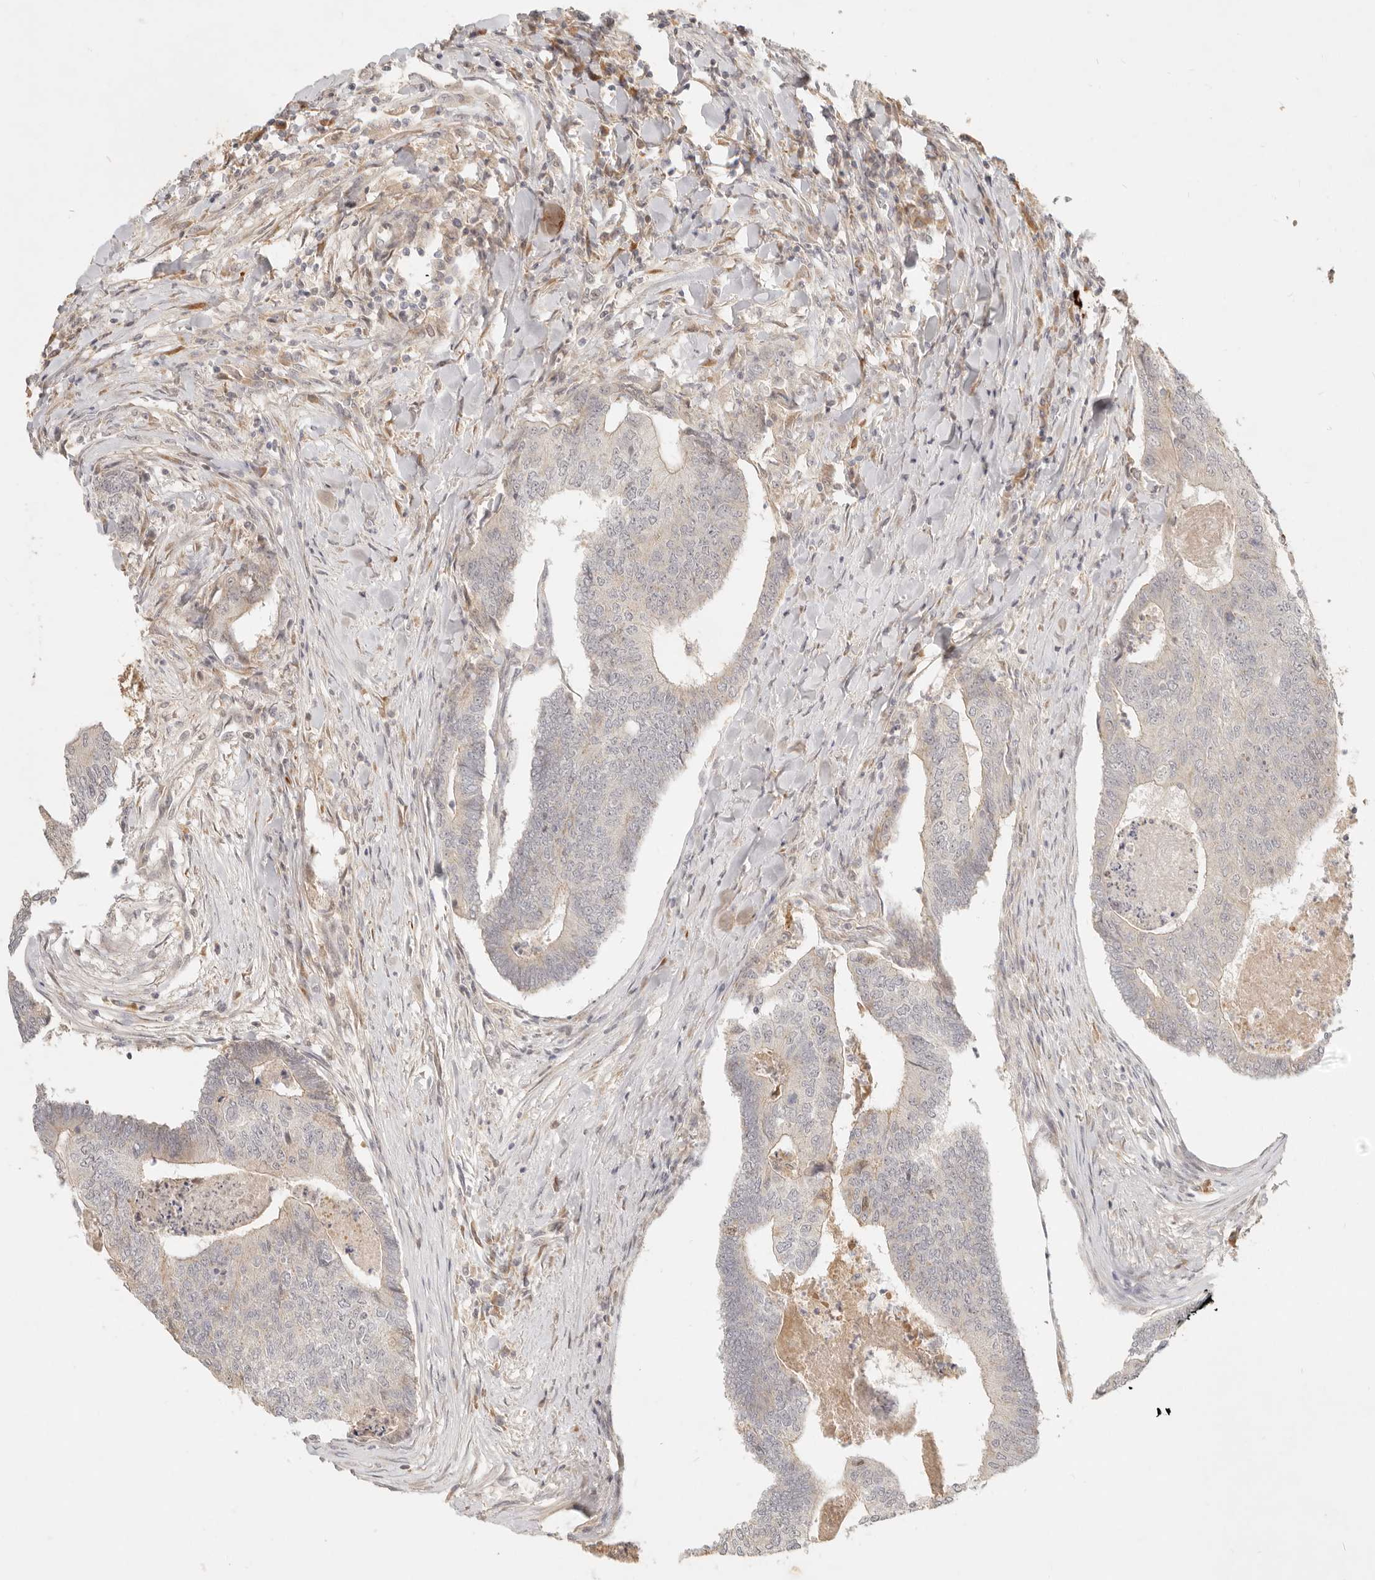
{"staining": {"intensity": "weak", "quantity": "<25%", "location": "cytoplasmic/membranous"}, "tissue": "colorectal cancer", "cell_type": "Tumor cells", "image_type": "cancer", "snomed": [{"axis": "morphology", "description": "Adenocarcinoma, NOS"}, {"axis": "topography", "description": "Colon"}], "caption": "Human colorectal adenocarcinoma stained for a protein using immunohistochemistry (IHC) shows no expression in tumor cells.", "gene": "UBXN11", "patient": {"sex": "female", "age": 67}}